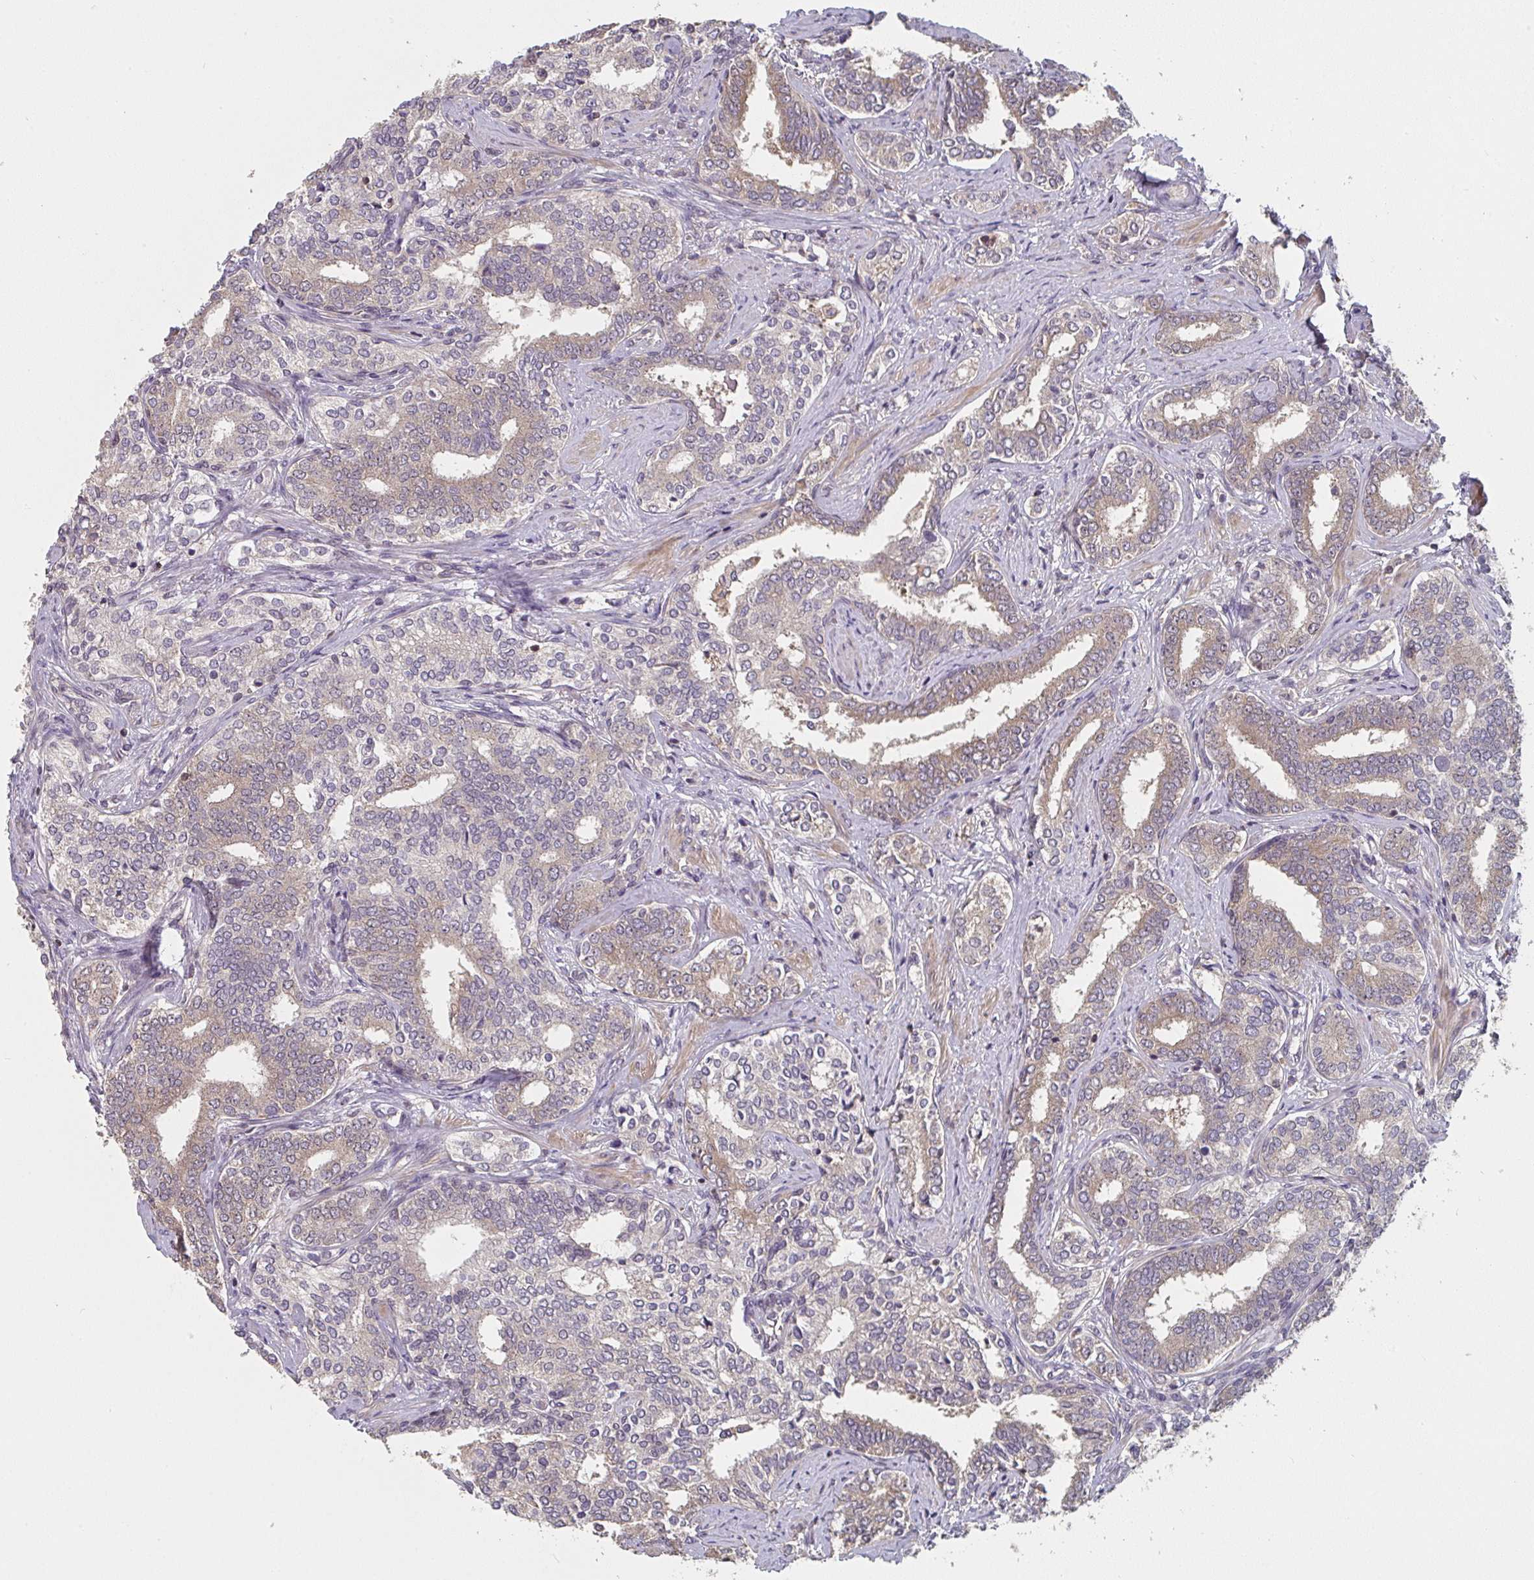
{"staining": {"intensity": "weak", "quantity": "25%-75%", "location": "cytoplasmic/membranous"}, "tissue": "prostate cancer", "cell_type": "Tumor cells", "image_type": "cancer", "snomed": [{"axis": "morphology", "description": "Adenocarcinoma, High grade"}, {"axis": "topography", "description": "Prostate"}], "caption": "Weak cytoplasmic/membranous protein positivity is appreciated in about 25%-75% of tumor cells in prostate high-grade adenocarcinoma.", "gene": "RANGRF", "patient": {"sex": "male", "age": 72}}